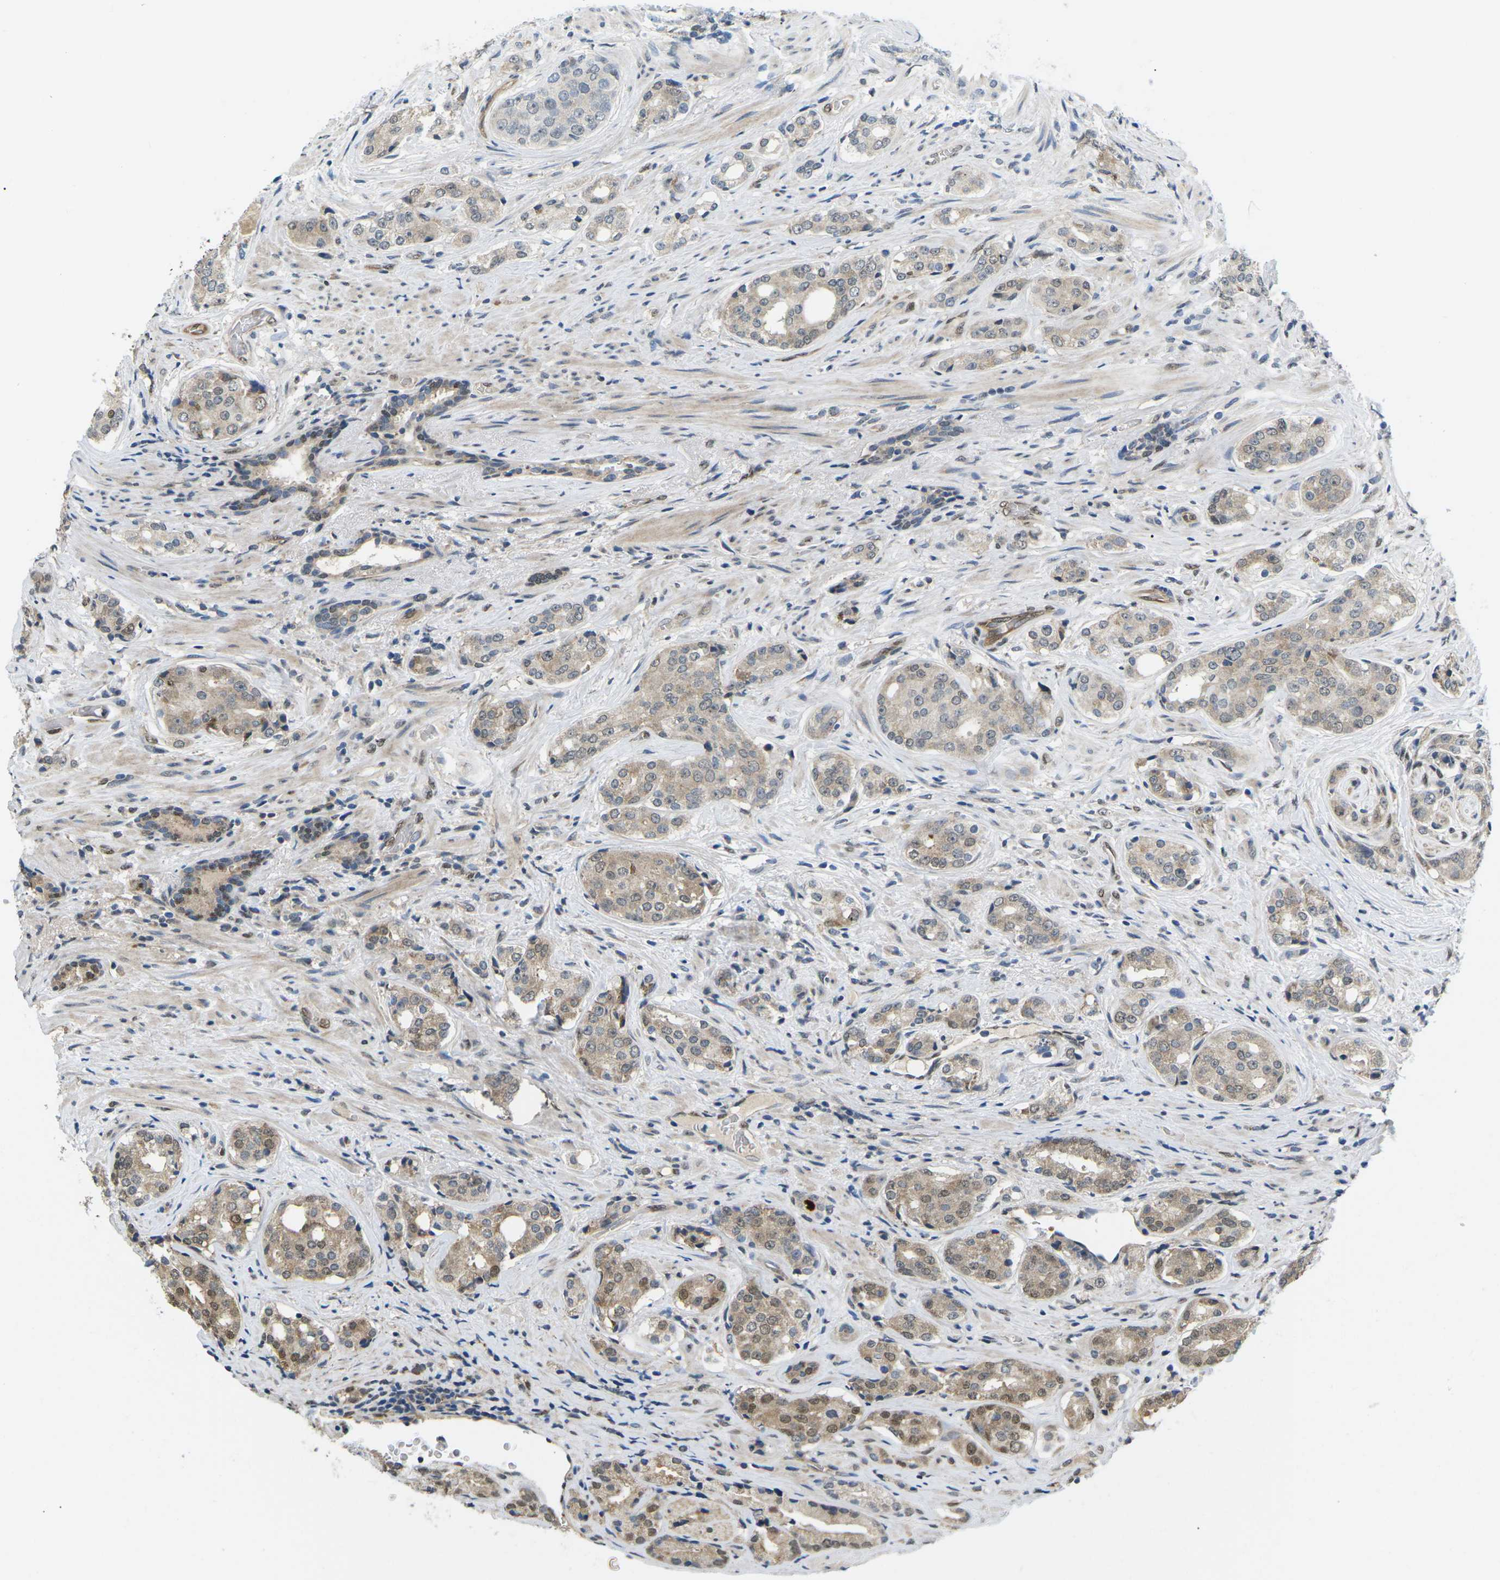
{"staining": {"intensity": "moderate", "quantity": ">75%", "location": "cytoplasmic/membranous,nuclear"}, "tissue": "prostate cancer", "cell_type": "Tumor cells", "image_type": "cancer", "snomed": [{"axis": "morphology", "description": "Adenocarcinoma, High grade"}, {"axis": "topography", "description": "Prostate"}], "caption": "An IHC histopathology image of neoplastic tissue is shown. Protein staining in brown shows moderate cytoplasmic/membranous and nuclear positivity in prostate cancer (high-grade adenocarcinoma) within tumor cells. (Stains: DAB (3,3'-diaminobenzidine) in brown, nuclei in blue, Microscopy: brightfield microscopy at high magnification).", "gene": "ERBB4", "patient": {"sex": "male", "age": 71}}